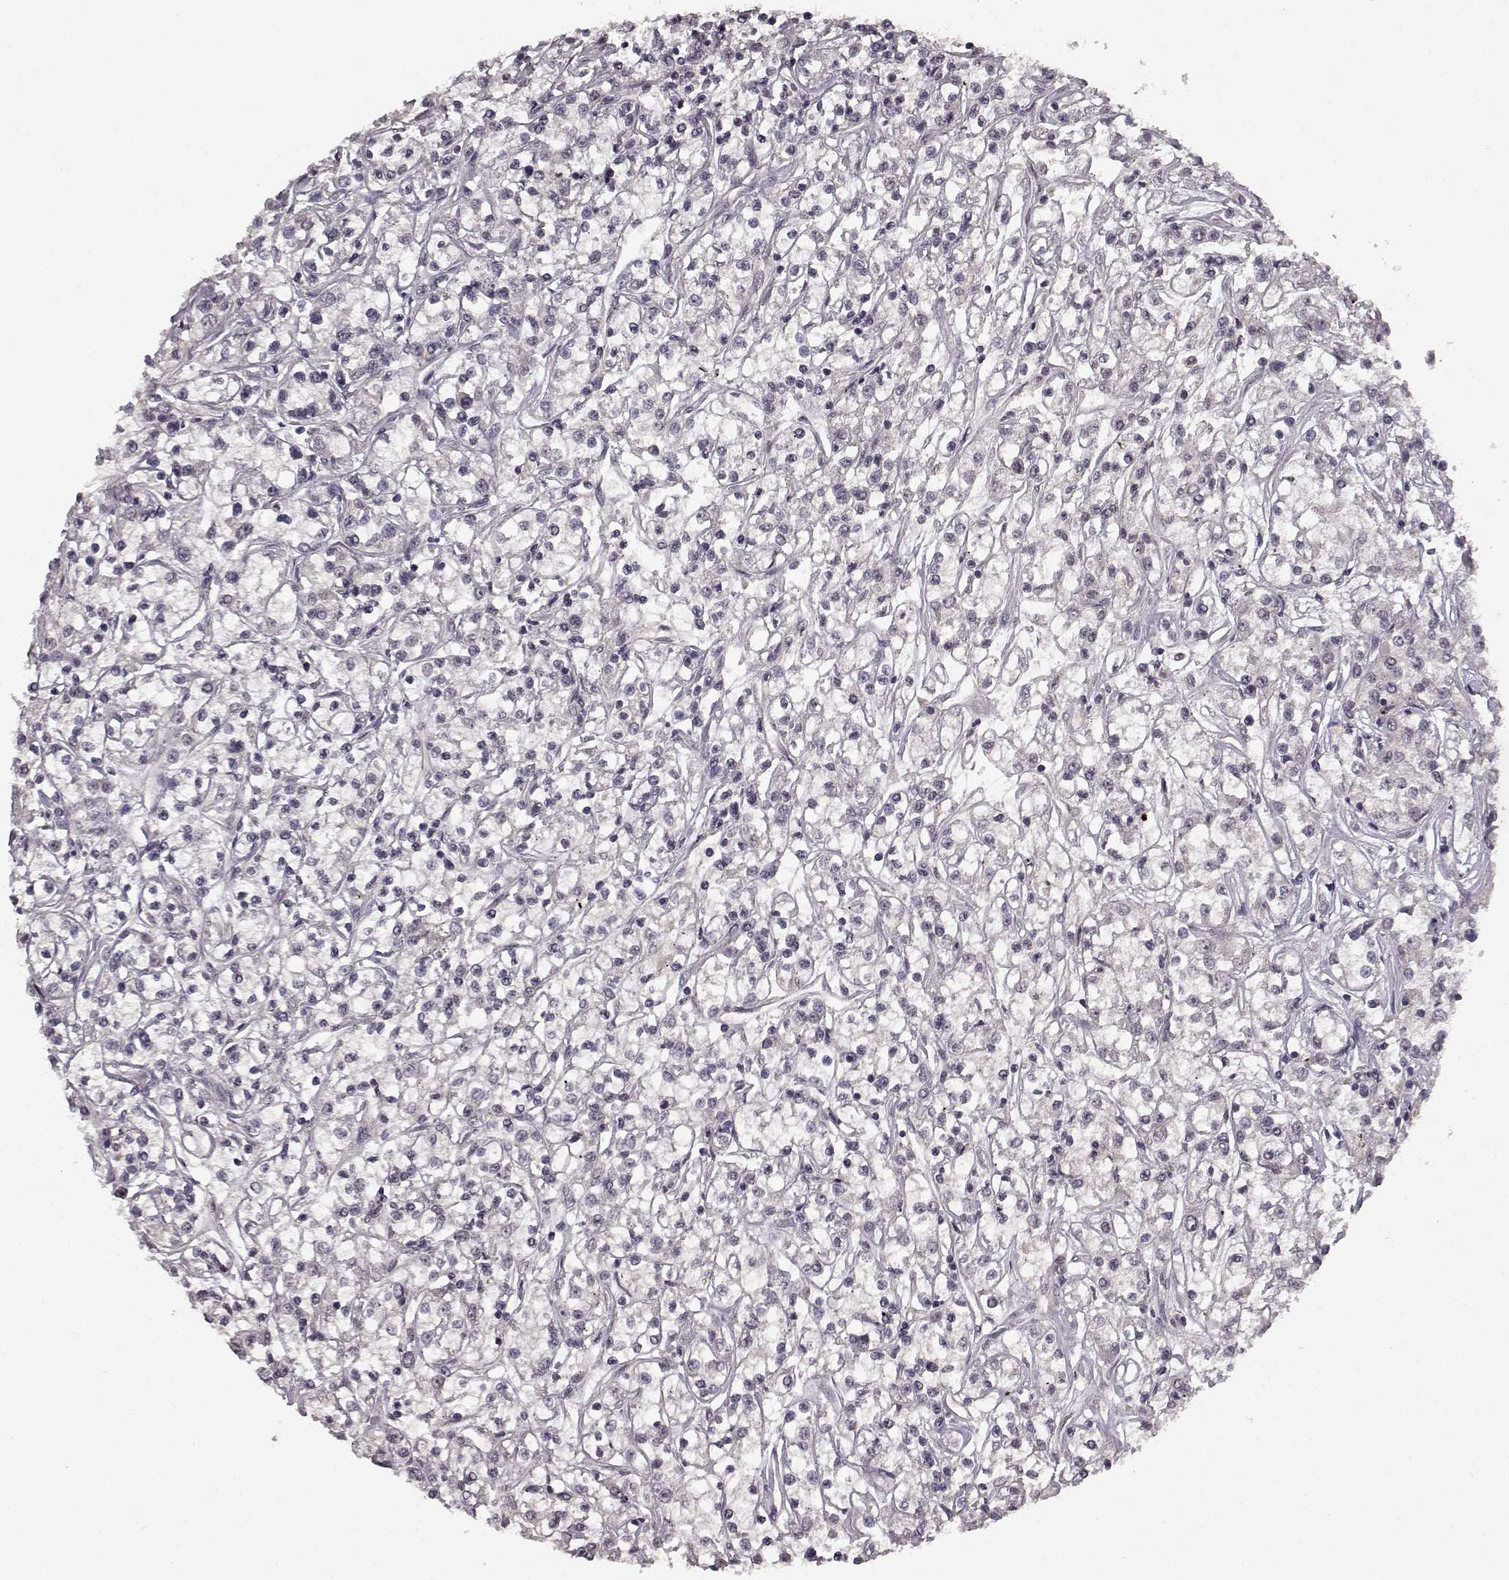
{"staining": {"intensity": "negative", "quantity": "none", "location": "none"}, "tissue": "renal cancer", "cell_type": "Tumor cells", "image_type": "cancer", "snomed": [{"axis": "morphology", "description": "Adenocarcinoma, NOS"}, {"axis": "topography", "description": "Kidney"}], "caption": "This is an IHC micrograph of renal adenocarcinoma. There is no staining in tumor cells.", "gene": "NTRK2", "patient": {"sex": "female", "age": 59}}